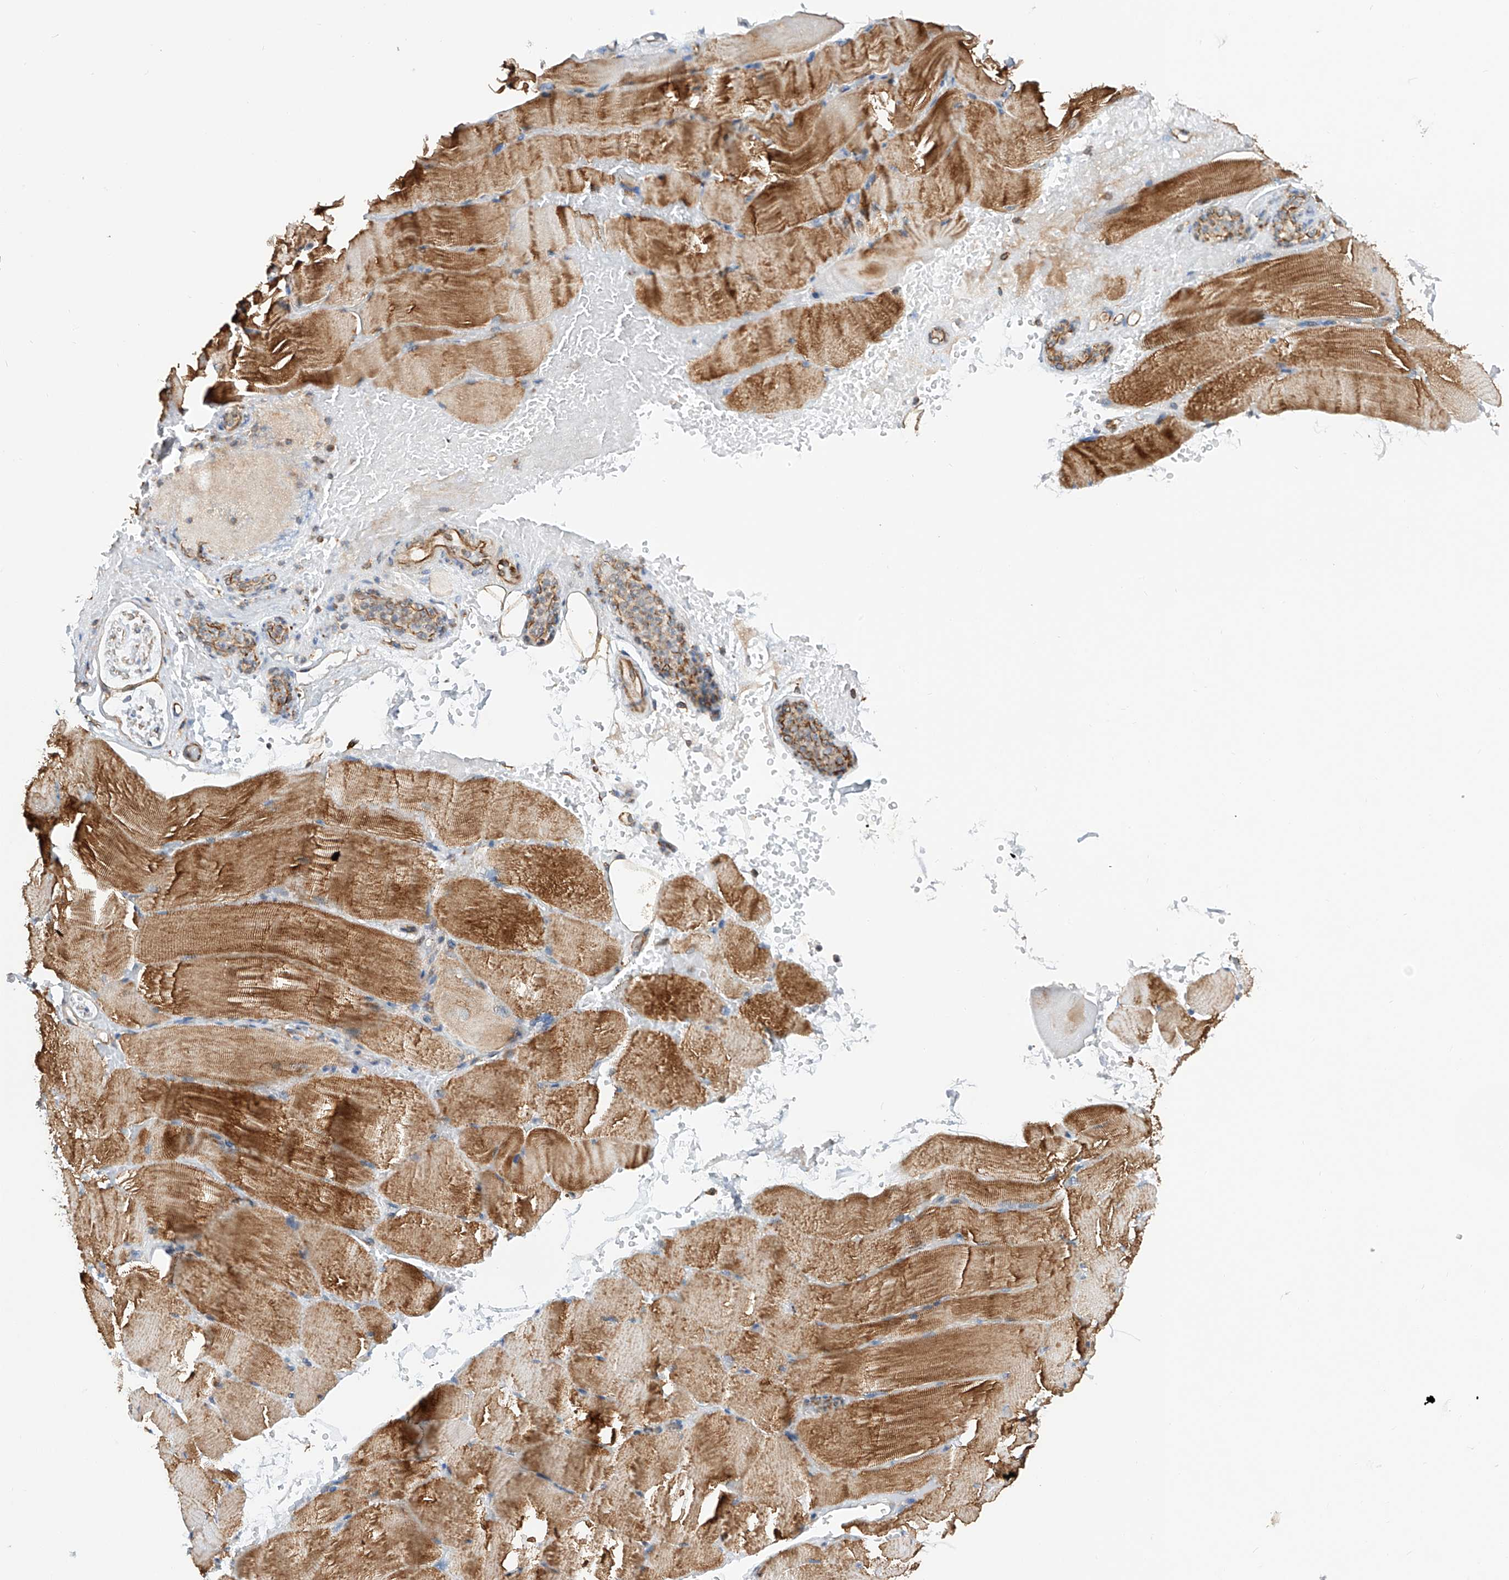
{"staining": {"intensity": "strong", "quantity": "<25%", "location": "cytoplasmic/membranous"}, "tissue": "skeletal muscle", "cell_type": "Myocytes", "image_type": "normal", "snomed": [{"axis": "morphology", "description": "Normal tissue, NOS"}, {"axis": "topography", "description": "Skeletal muscle"}, {"axis": "topography", "description": "Parathyroid gland"}], "caption": "IHC photomicrograph of benign human skeletal muscle stained for a protein (brown), which reveals medium levels of strong cytoplasmic/membranous expression in approximately <25% of myocytes.", "gene": "AMD1", "patient": {"sex": "female", "age": 37}}